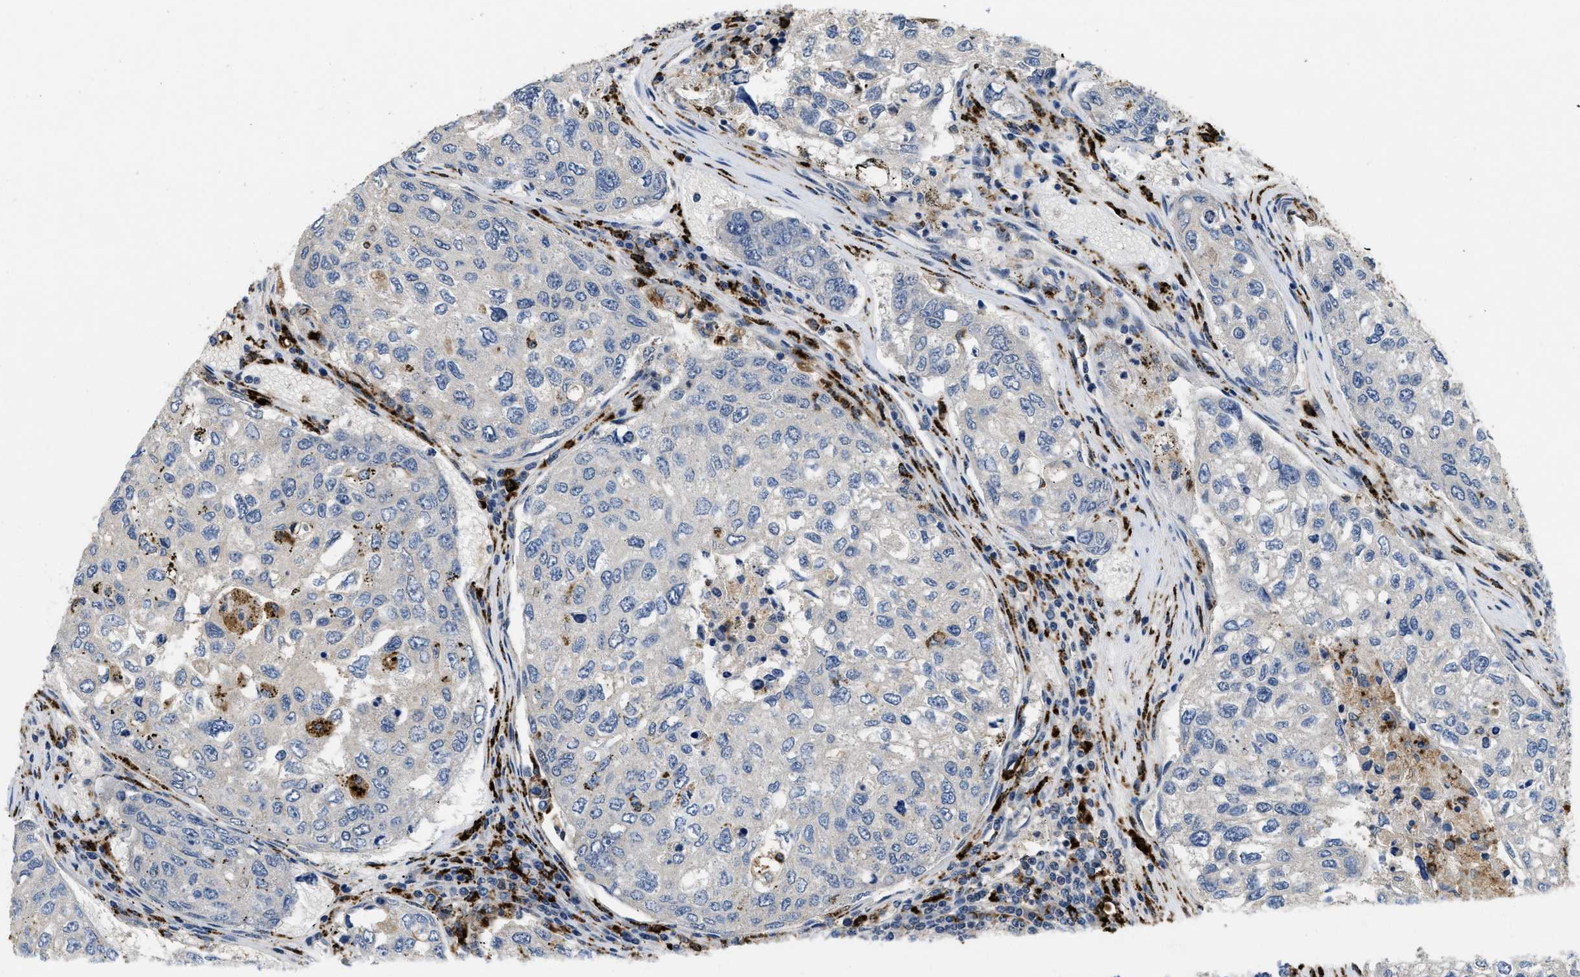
{"staining": {"intensity": "negative", "quantity": "none", "location": "none"}, "tissue": "urothelial cancer", "cell_type": "Tumor cells", "image_type": "cancer", "snomed": [{"axis": "morphology", "description": "Urothelial carcinoma, High grade"}, {"axis": "topography", "description": "Lymph node"}, {"axis": "topography", "description": "Urinary bladder"}], "caption": "DAB immunohistochemical staining of urothelial cancer shows no significant staining in tumor cells.", "gene": "BMPR2", "patient": {"sex": "male", "age": 51}}